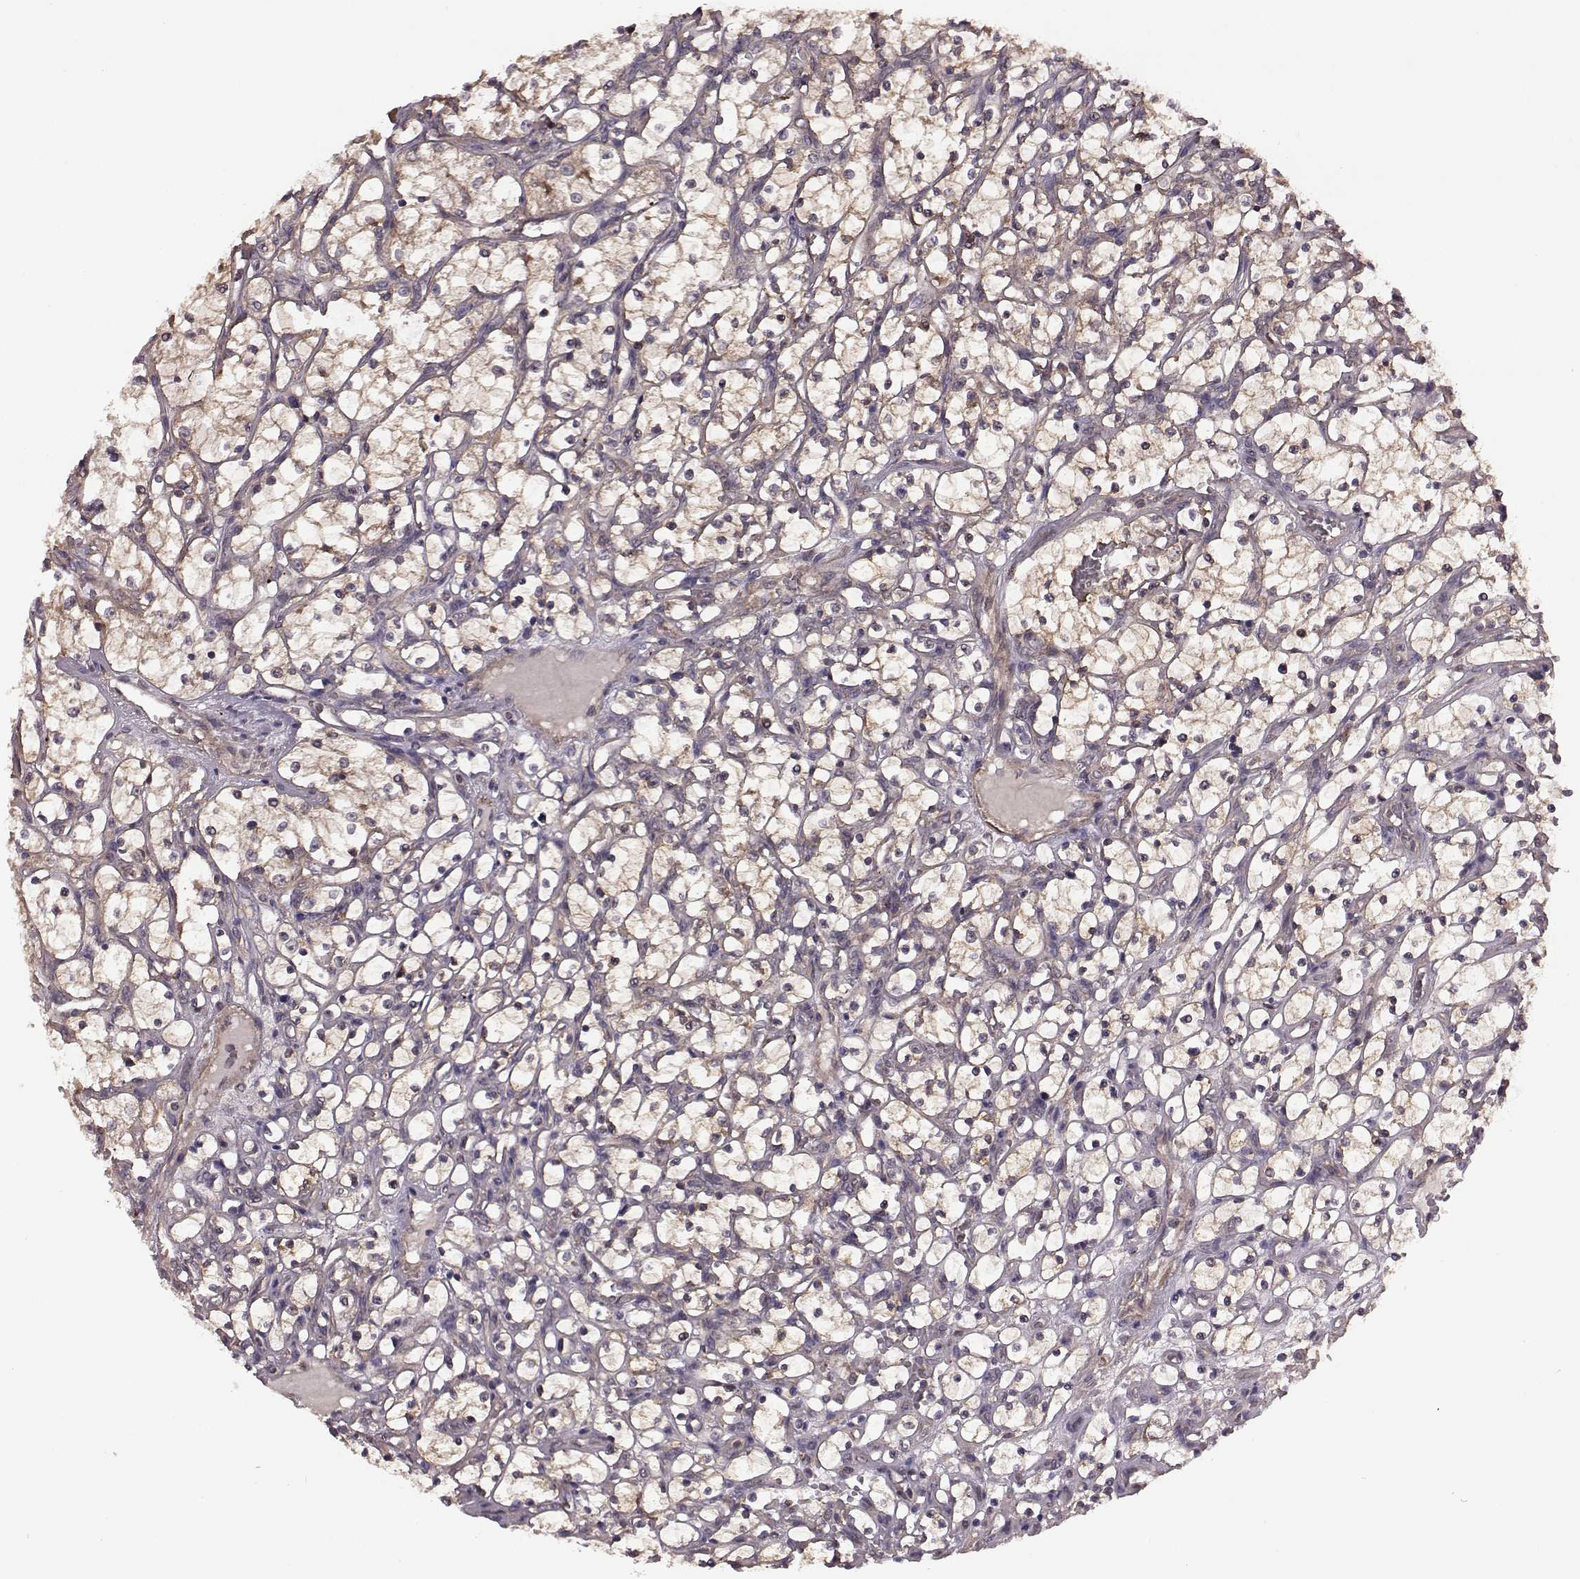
{"staining": {"intensity": "moderate", "quantity": "25%-75%", "location": "cytoplasmic/membranous"}, "tissue": "renal cancer", "cell_type": "Tumor cells", "image_type": "cancer", "snomed": [{"axis": "morphology", "description": "Adenocarcinoma, NOS"}, {"axis": "topography", "description": "Kidney"}], "caption": "Brown immunohistochemical staining in renal cancer displays moderate cytoplasmic/membranous expression in about 25%-75% of tumor cells.", "gene": "FNIP2", "patient": {"sex": "female", "age": 69}}